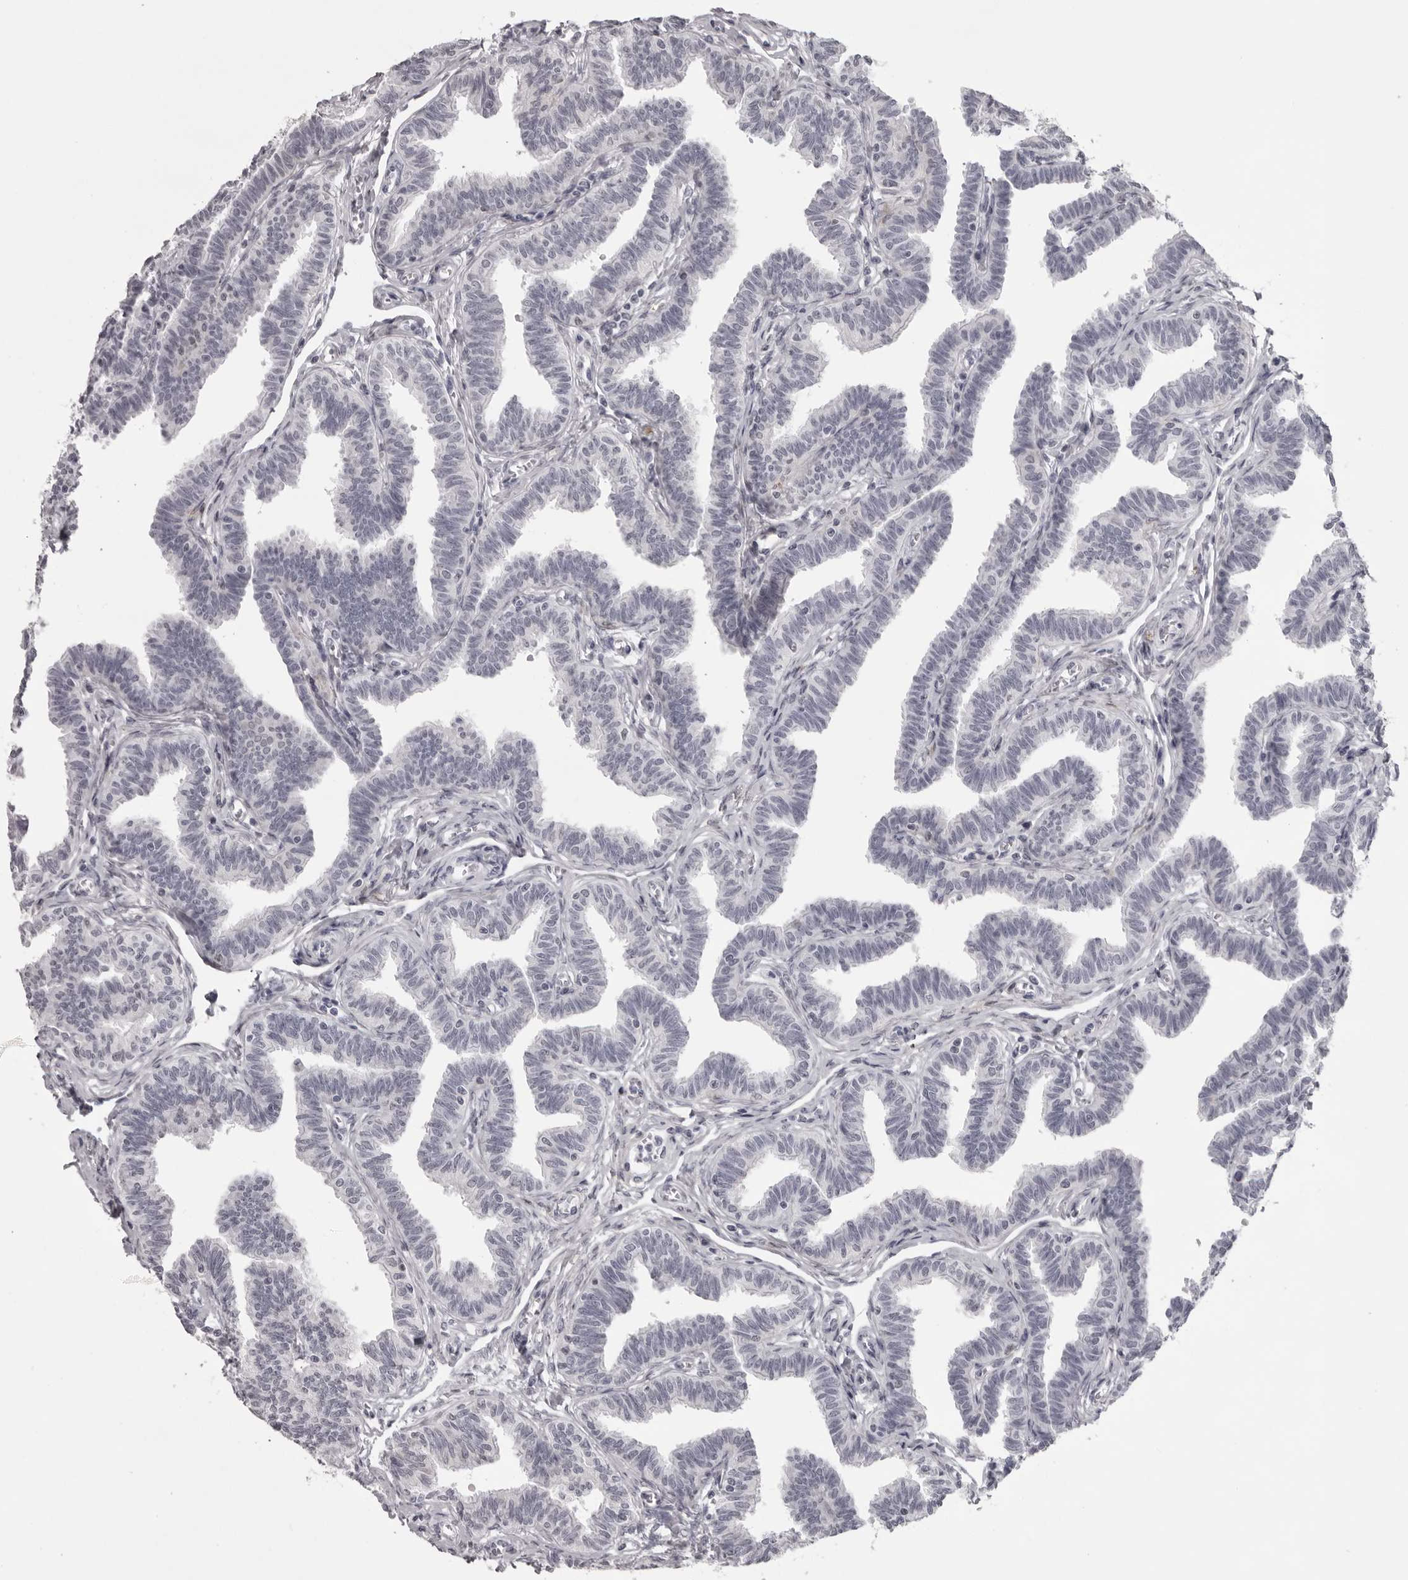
{"staining": {"intensity": "negative", "quantity": "none", "location": "none"}, "tissue": "fallopian tube", "cell_type": "Glandular cells", "image_type": "normal", "snomed": [{"axis": "morphology", "description": "Normal tissue, NOS"}, {"axis": "topography", "description": "Fallopian tube"}, {"axis": "topography", "description": "Ovary"}], "caption": "Benign fallopian tube was stained to show a protein in brown. There is no significant expression in glandular cells. Brightfield microscopy of IHC stained with DAB (3,3'-diaminobenzidine) (brown) and hematoxylin (blue), captured at high magnification.", "gene": "NUDT18", "patient": {"sex": "female", "age": 23}}